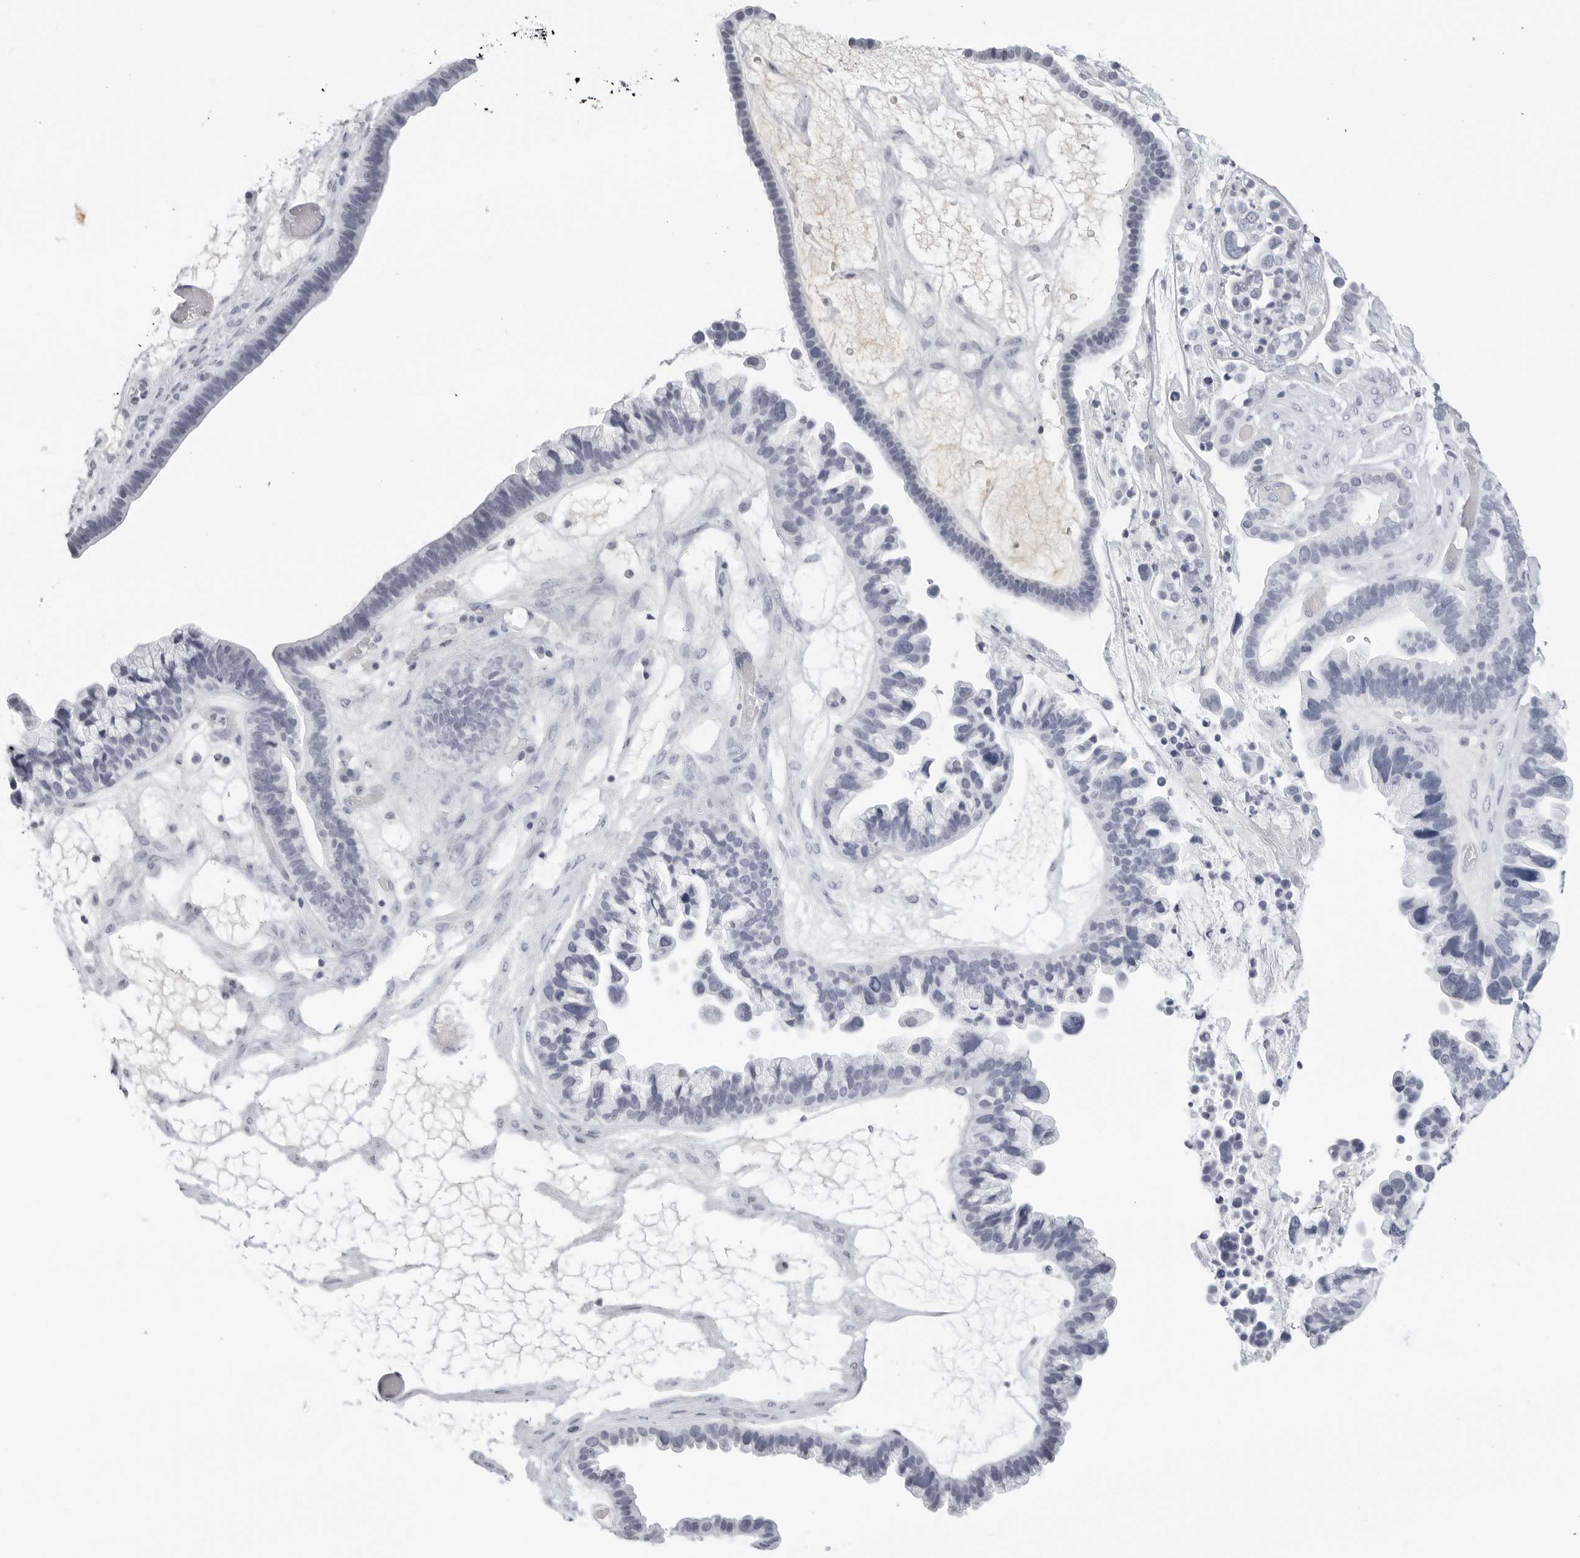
{"staining": {"intensity": "negative", "quantity": "none", "location": "none"}, "tissue": "ovarian cancer", "cell_type": "Tumor cells", "image_type": "cancer", "snomed": [{"axis": "morphology", "description": "Cystadenocarcinoma, serous, NOS"}, {"axis": "topography", "description": "Ovary"}], "caption": "This is an immunohistochemistry (IHC) micrograph of ovarian cancer. There is no staining in tumor cells.", "gene": "AGMAT", "patient": {"sex": "female", "age": 56}}